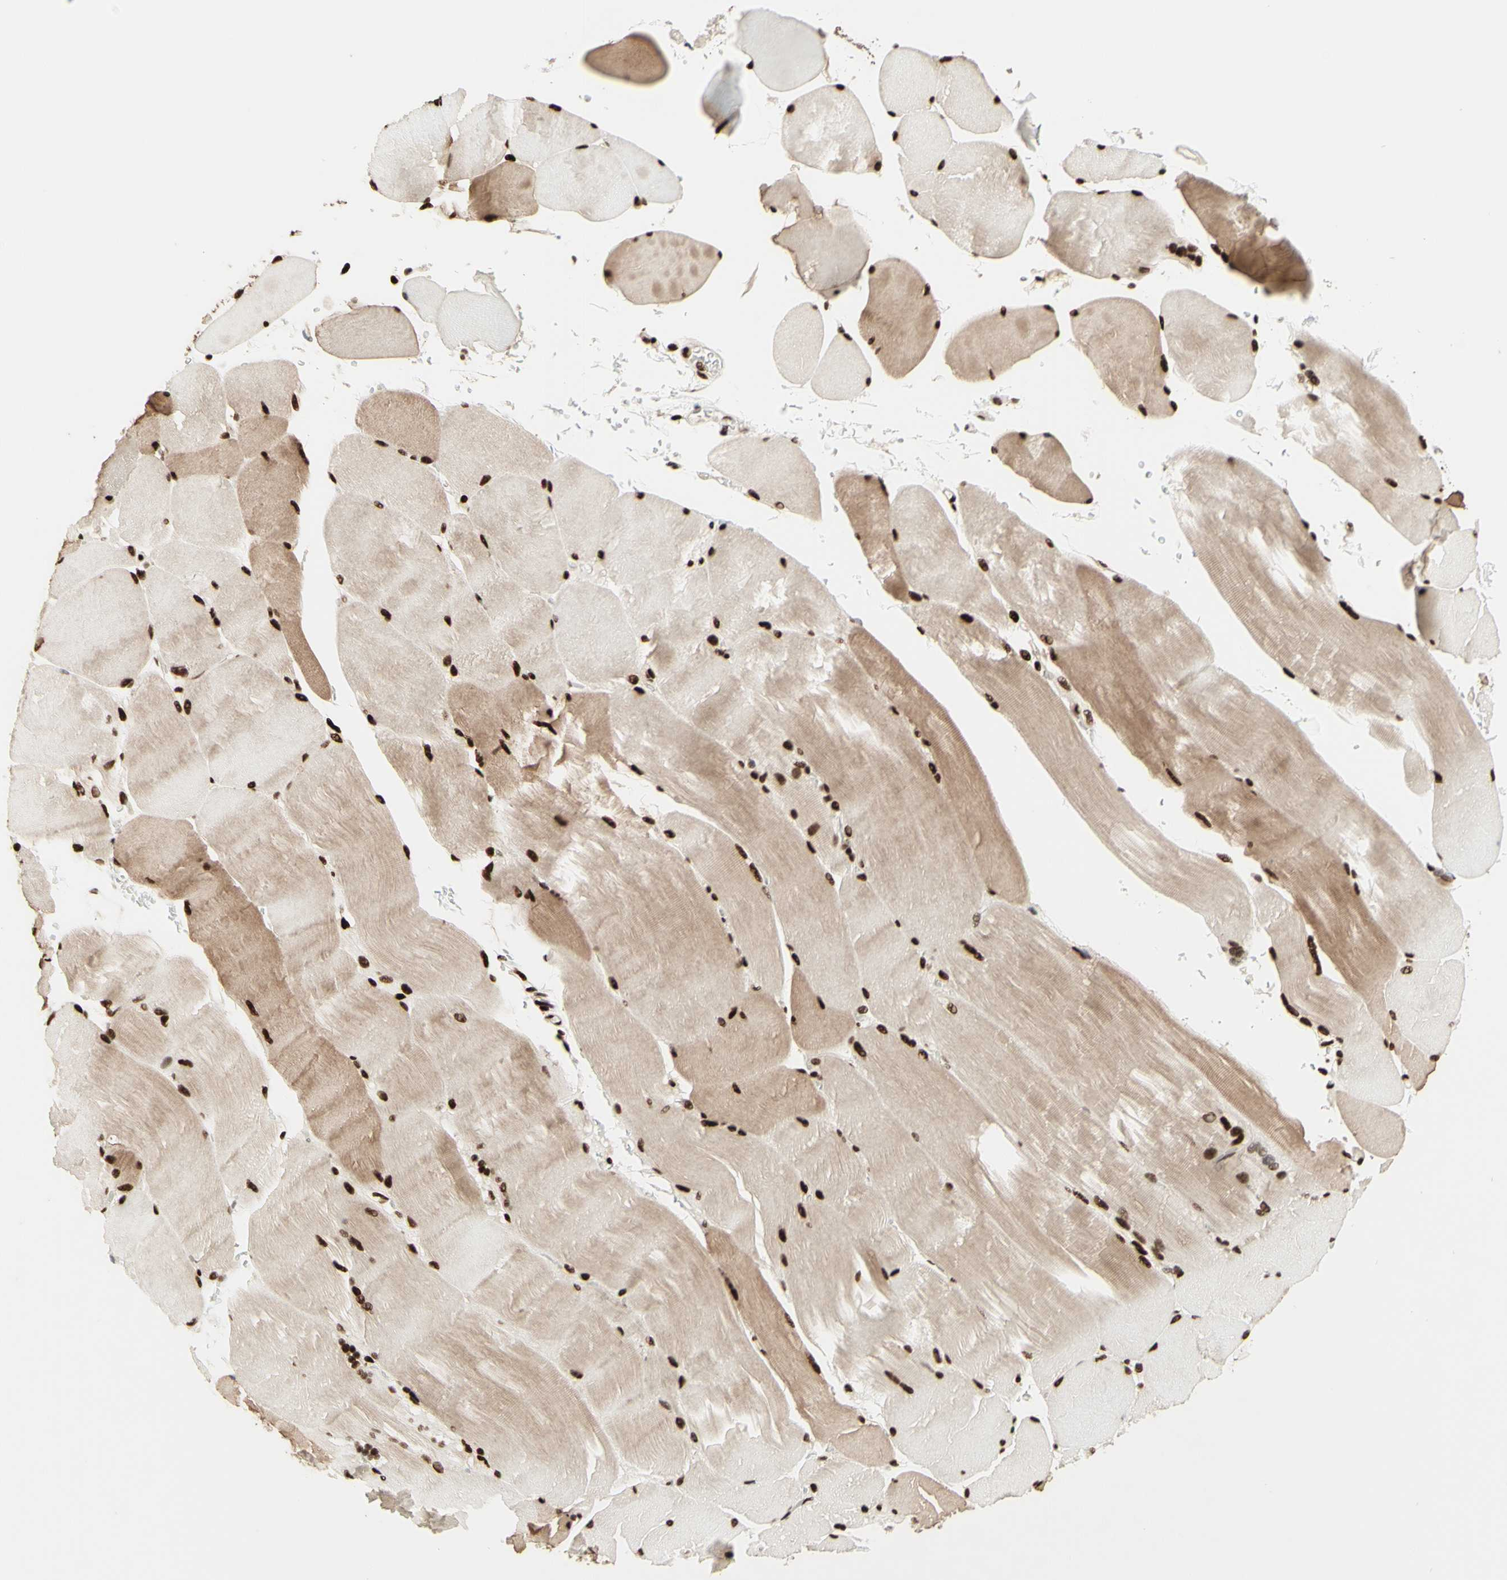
{"staining": {"intensity": "strong", "quantity": ">75%", "location": "cytoplasmic/membranous,nuclear"}, "tissue": "skeletal muscle", "cell_type": "Myocytes", "image_type": "normal", "snomed": [{"axis": "morphology", "description": "Normal tissue, NOS"}, {"axis": "topography", "description": "Skin"}, {"axis": "topography", "description": "Skeletal muscle"}], "caption": "A brown stain shows strong cytoplasmic/membranous,nuclear expression of a protein in myocytes of normal skeletal muscle. The protein of interest is shown in brown color, while the nuclei are stained blue.", "gene": "NR3C1", "patient": {"sex": "male", "age": 83}}